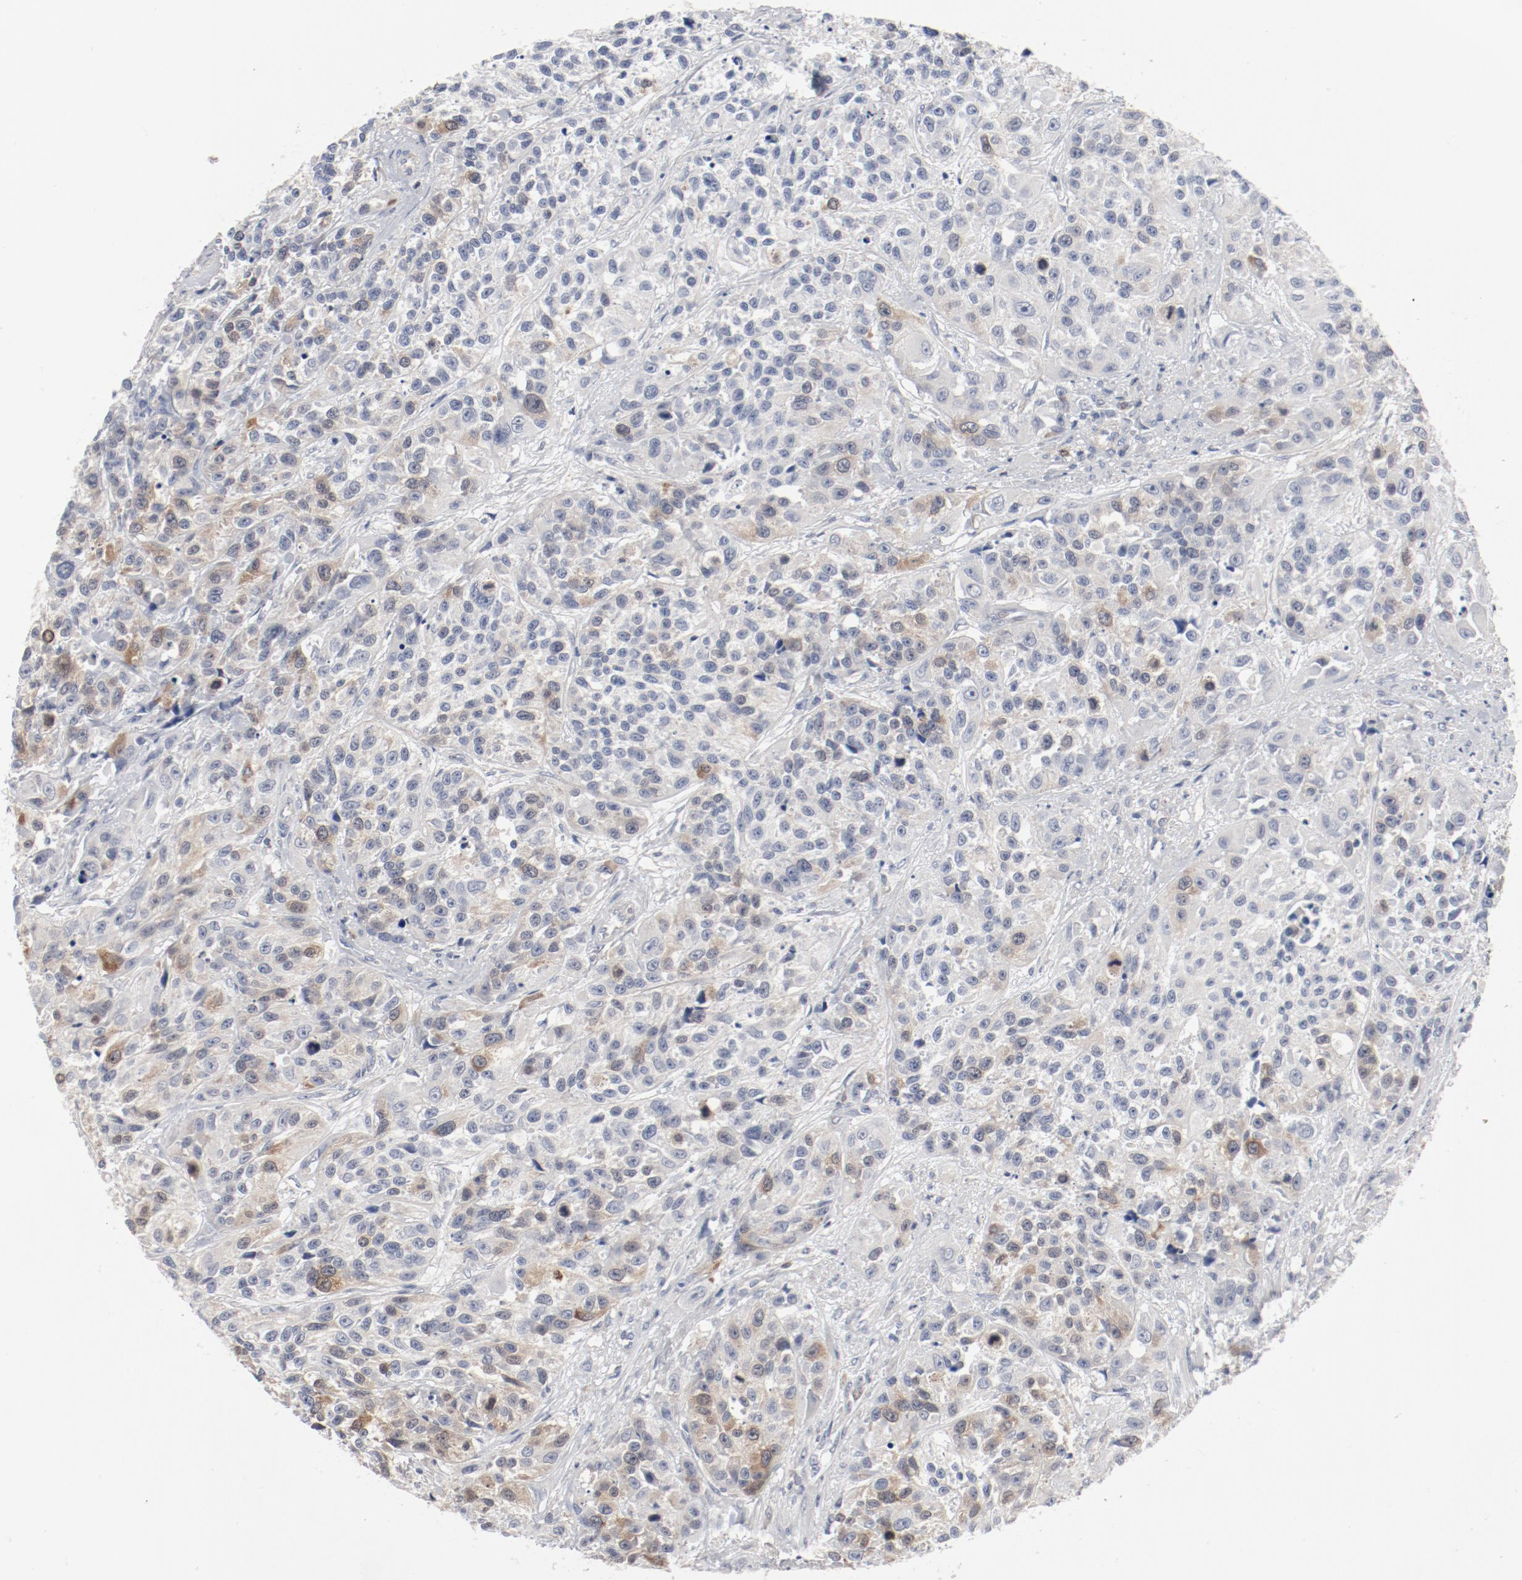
{"staining": {"intensity": "weak", "quantity": "25%-75%", "location": "cytoplasmic/membranous,nuclear"}, "tissue": "urothelial cancer", "cell_type": "Tumor cells", "image_type": "cancer", "snomed": [{"axis": "morphology", "description": "Urothelial carcinoma, High grade"}, {"axis": "topography", "description": "Urinary bladder"}], "caption": "Protein expression analysis of human urothelial cancer reveals weak cytoplasmic/membranous and nuclear positivity in approximately 25%-75% of tumor cells.", "gene": "CDK1", "patient": {"sex": "female", "age": 81}}